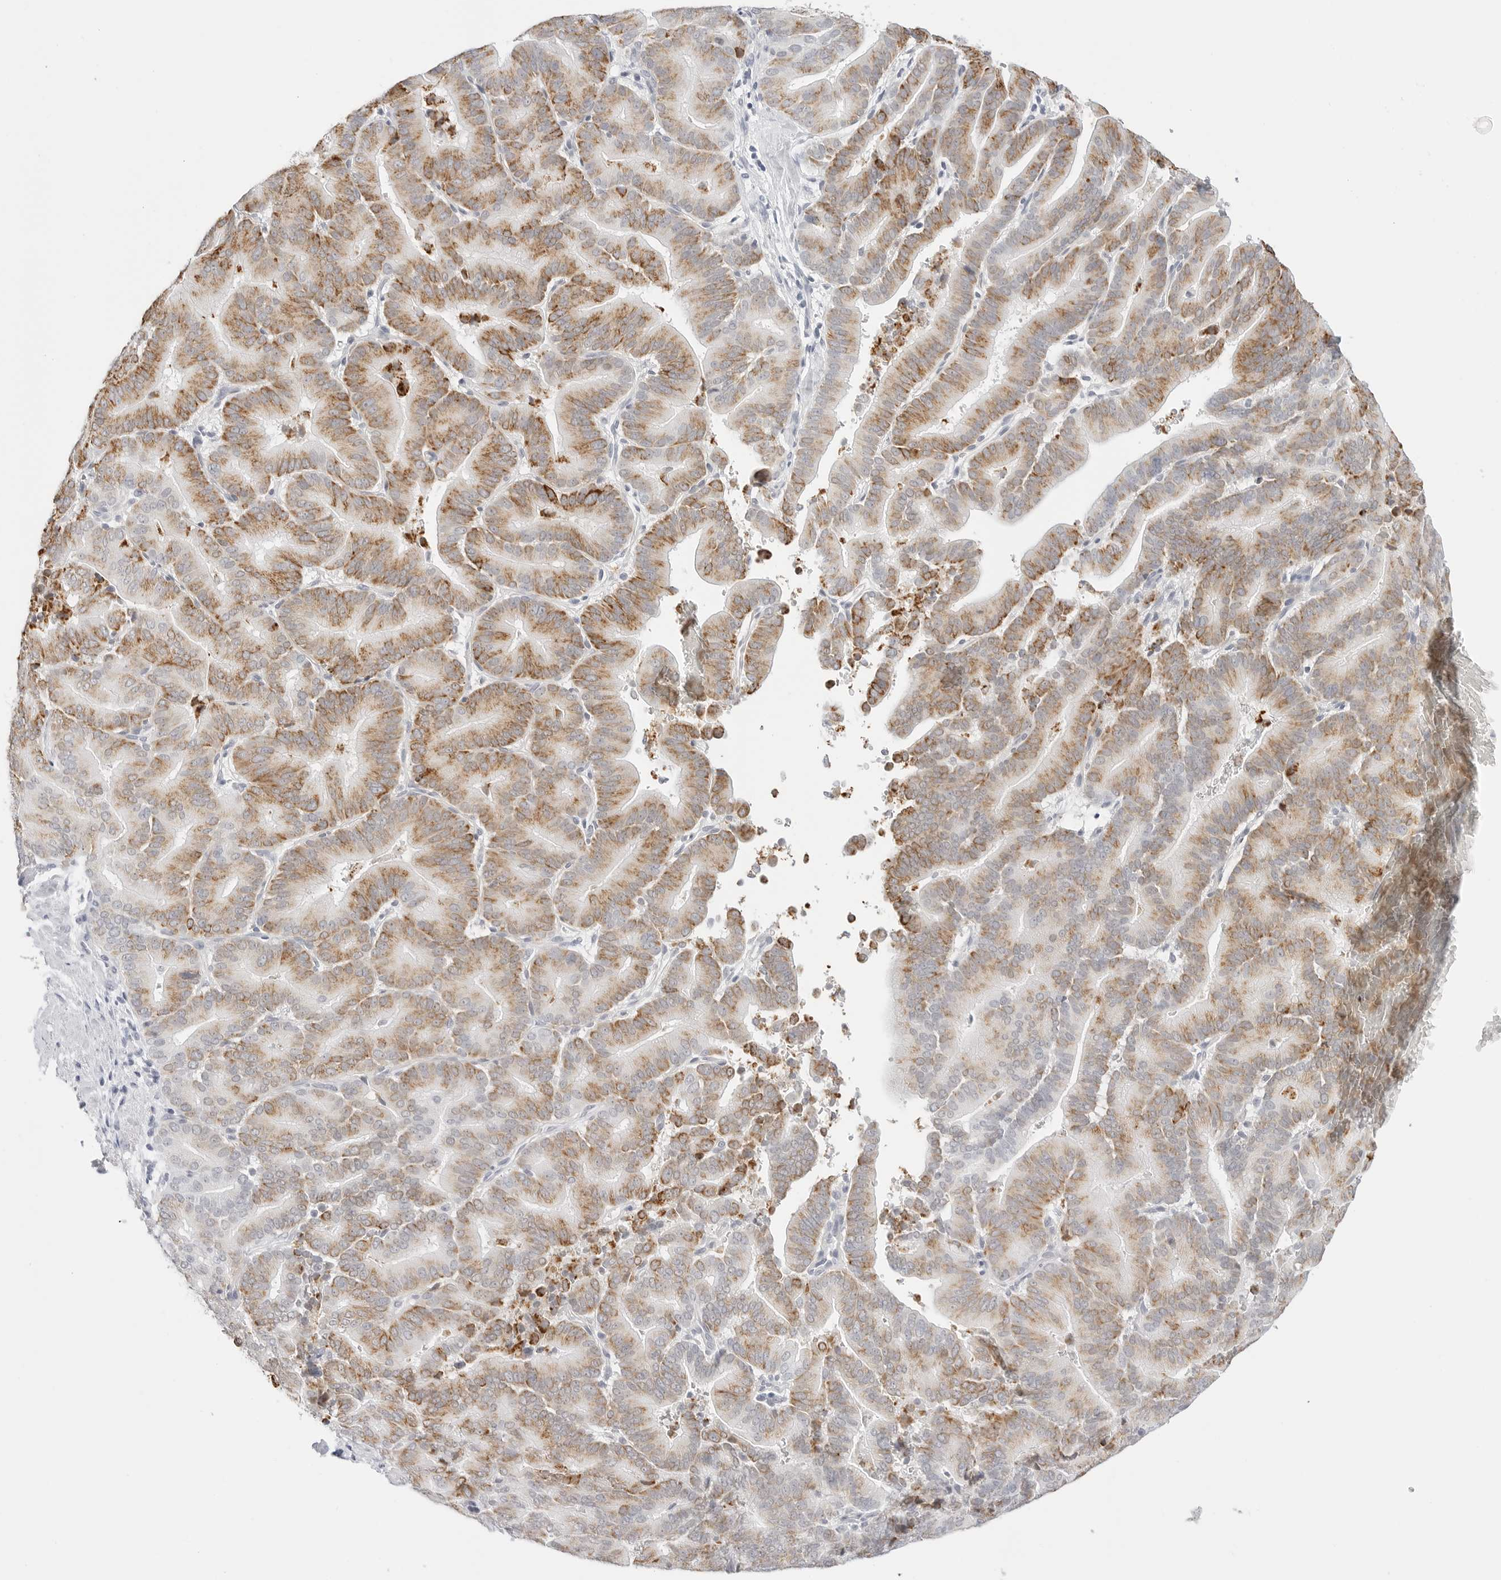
{"staining": {"intensity": "moderate", "quantity": ">75%", "location": "cytoplasmic/membranous"}, "tissue": "liver cancer", "cell_type": "Tumor cells", "image_type": "cancer", "snomed": [{"axis": "morphology", "description": "Cholangiocarcinoma"}, {"axis": "topography", "description": "Liver"}], "caption": "Immunohistochemistry (IHC) photomicrograph of neoplastic tissue: human cholangiocarcinoma (liver) stained using immunohistochemistry (IHC) displays medium levels of moderate protein expression localized specifically in the cytoplasmic/membranous of tumor cells, appearing as a cytoplasmic/membranous brown color.", "gene": "HMGCS2", "patient": {"sex": "female", "age": 75}}